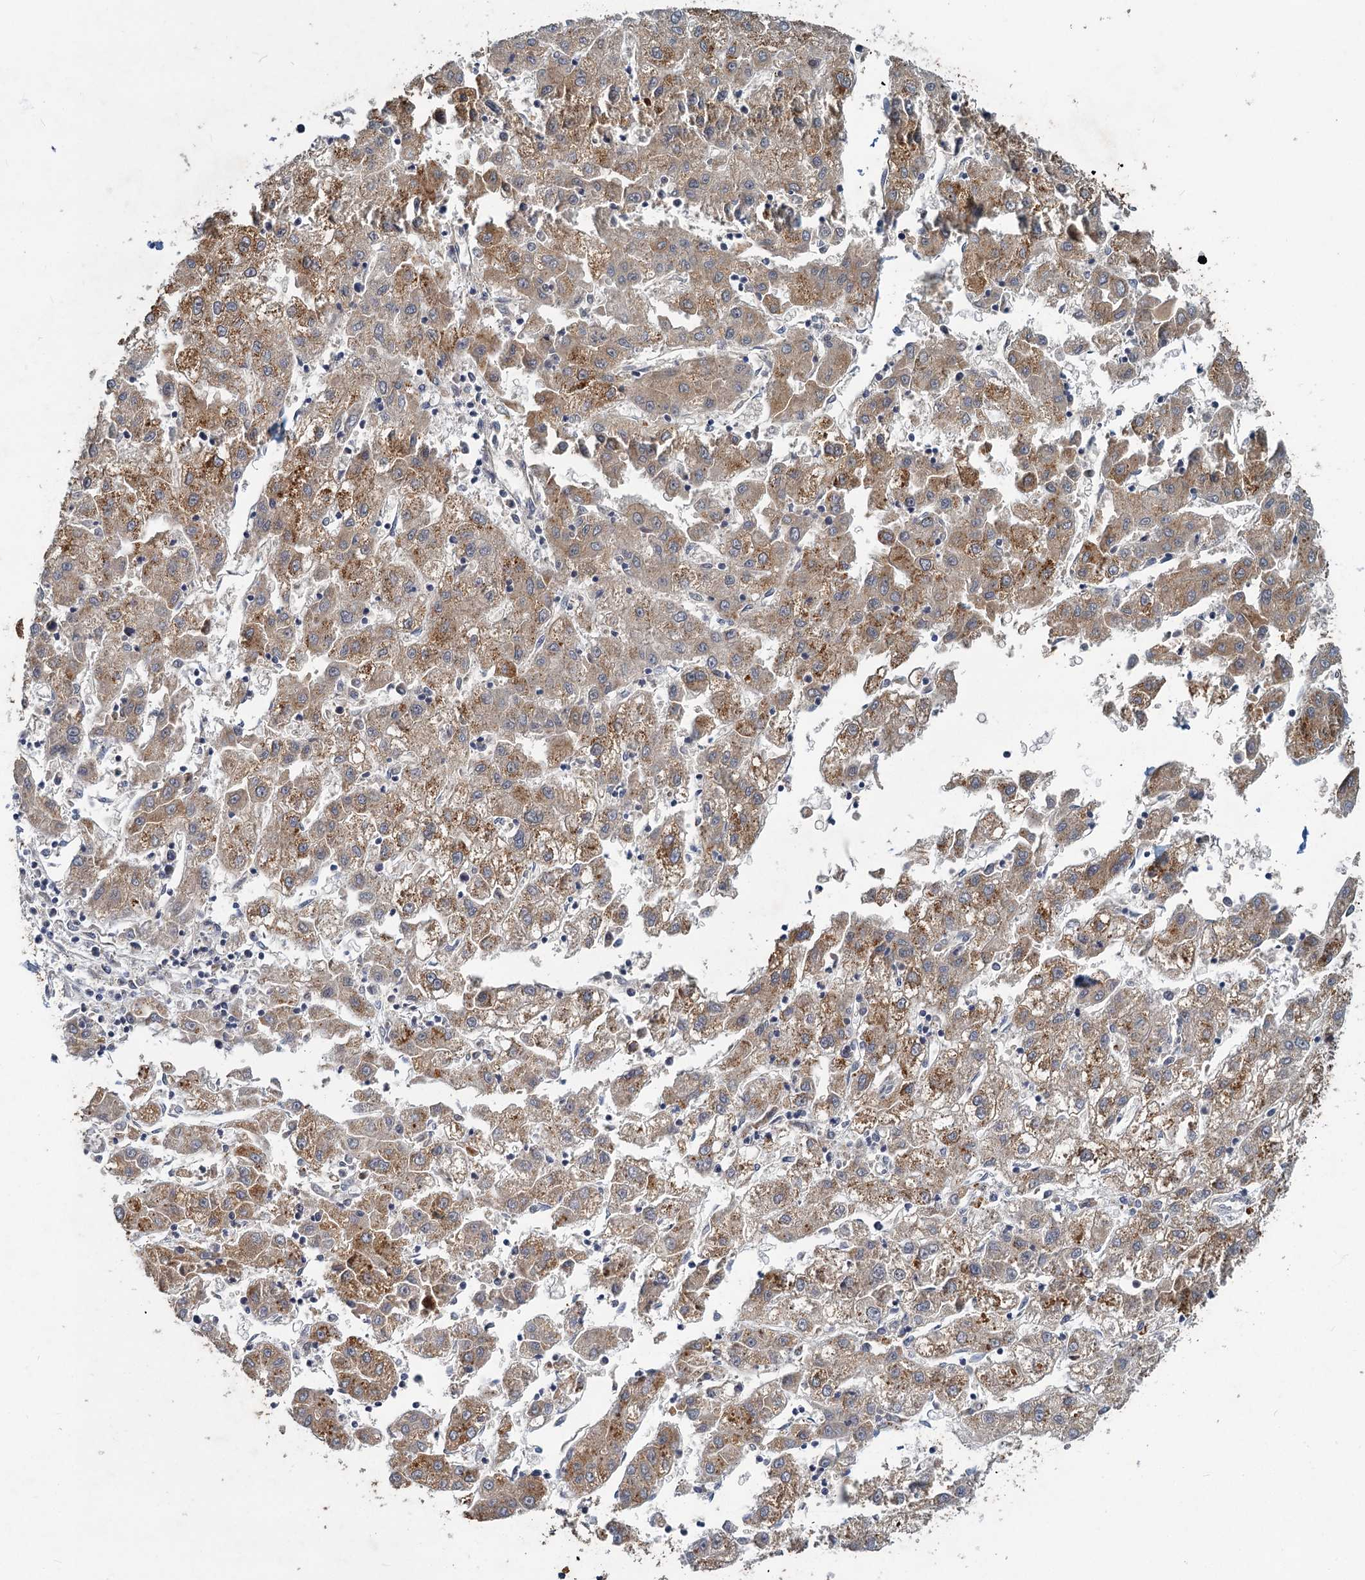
{"staining": {"intensity": "moderate", "quantity": ">75%", "location": "cytoplasmic/membranous"}, "tissue": "liver cancer", "cell_type": "Tumor cells", "image_type": "cancer", "snomed": [{"axis": "morphology", "description": "Carcinoma, Hepatocellular, NOS"}, {"axis": "topography", "description": "Liver"}], "caption": "Approximately >75% of tumor cells in human liver cancer exhibit moderate cytoplasmic/membranous protein staining as visualized by brown immunohistochemical staining.", "gene": "SLC2A7", "patient": {"sex": "male", "age": 72}}